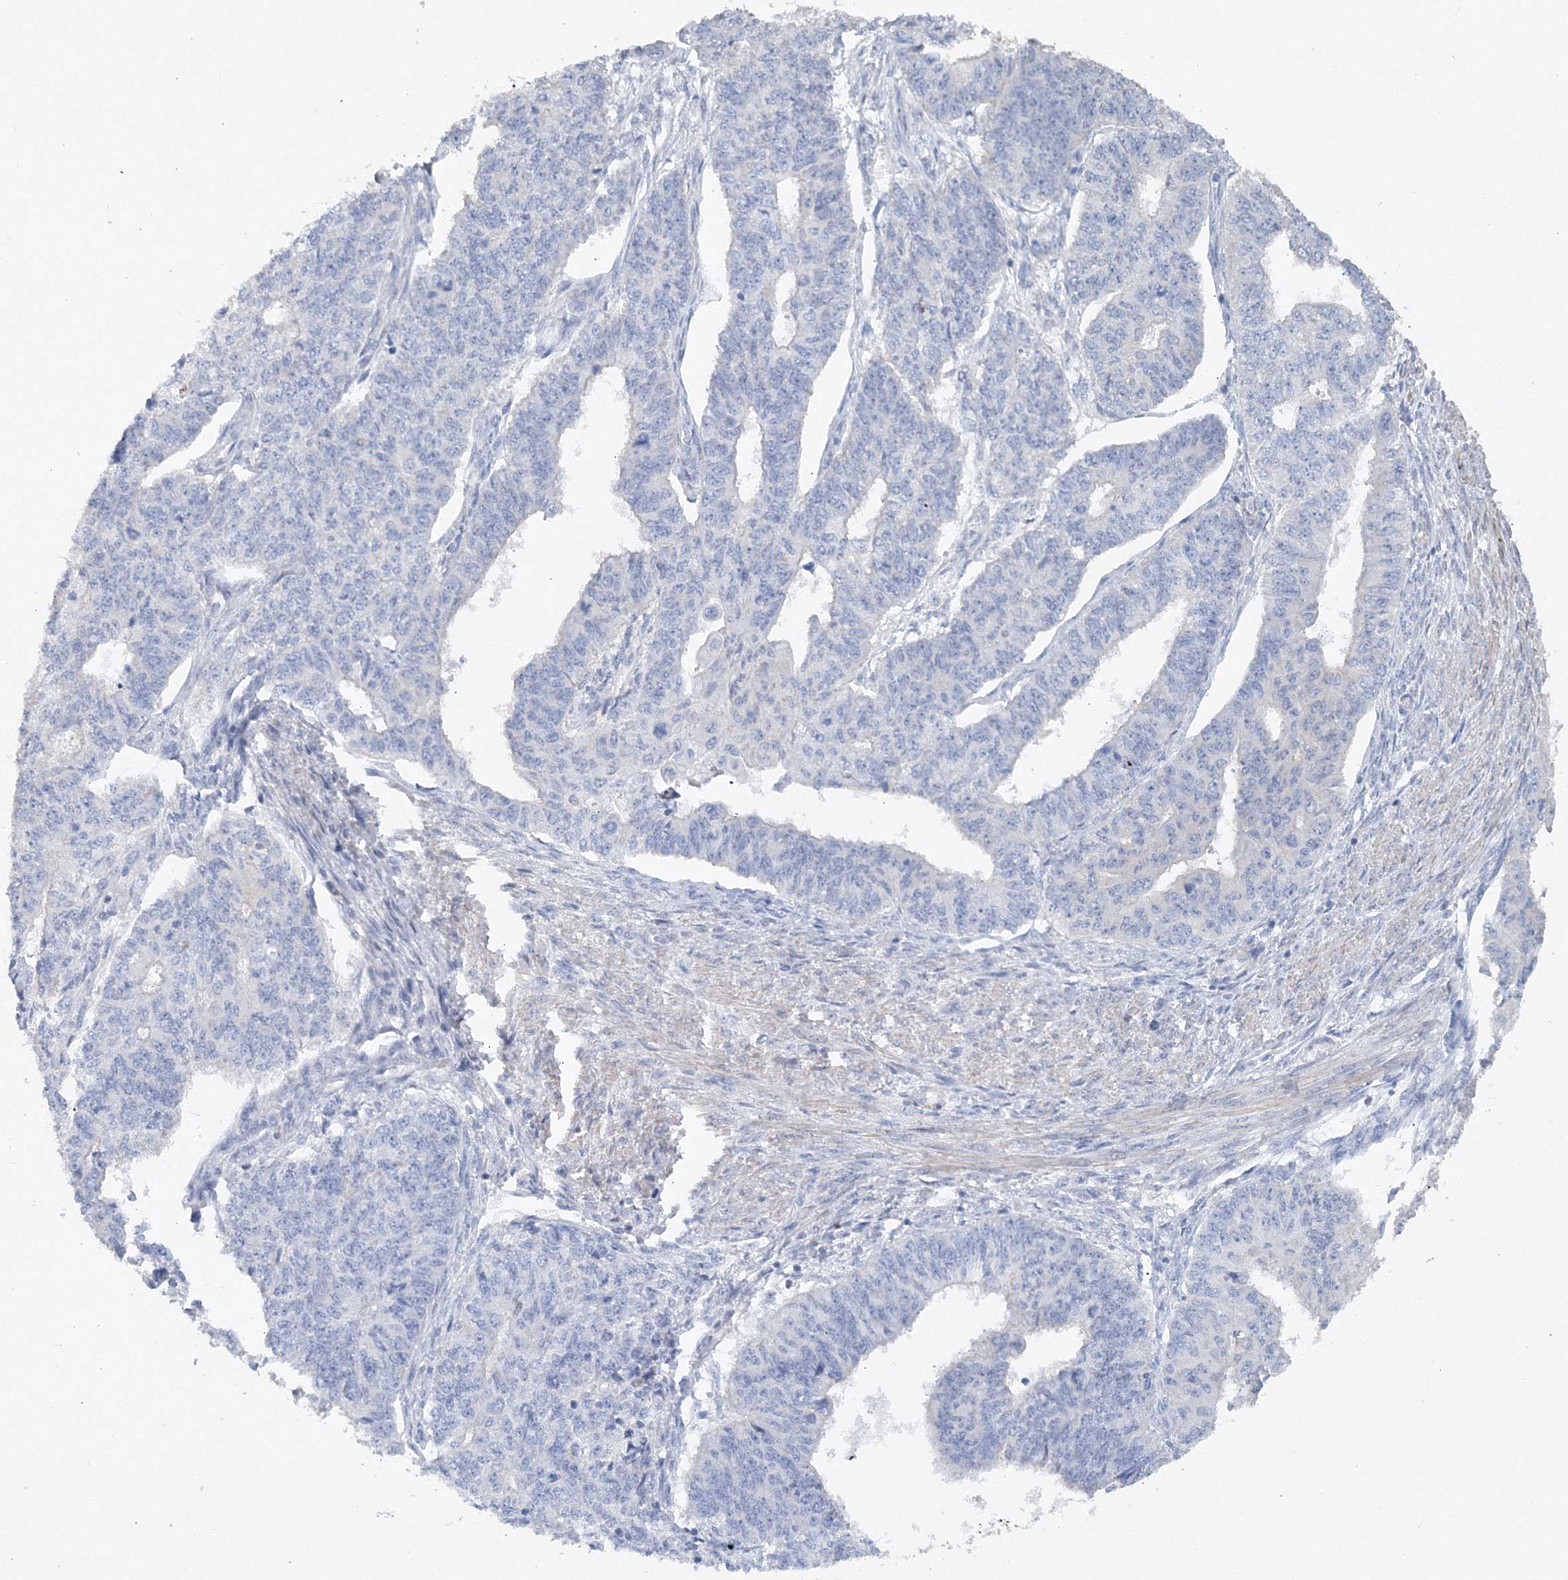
{"staining": {"intensity": "negative", "quantity": "none", "location": "none"}, "tissue": "endometrial cancer", "cell_type": "Tumor cells", "image_type": "cancer", "snomed": [{"axis": "morphology", "description": "Adenocarcinoma, NOS"}, {"axis": "topography", "description": "Endometrium"}], "caption": "Immunohistochemical staining of human endometrial adenocarcinoma exhibits no significant expression in tumor cells.", "gene": "OSBPL6", "patient": {"sex": "female", "age": 32}}